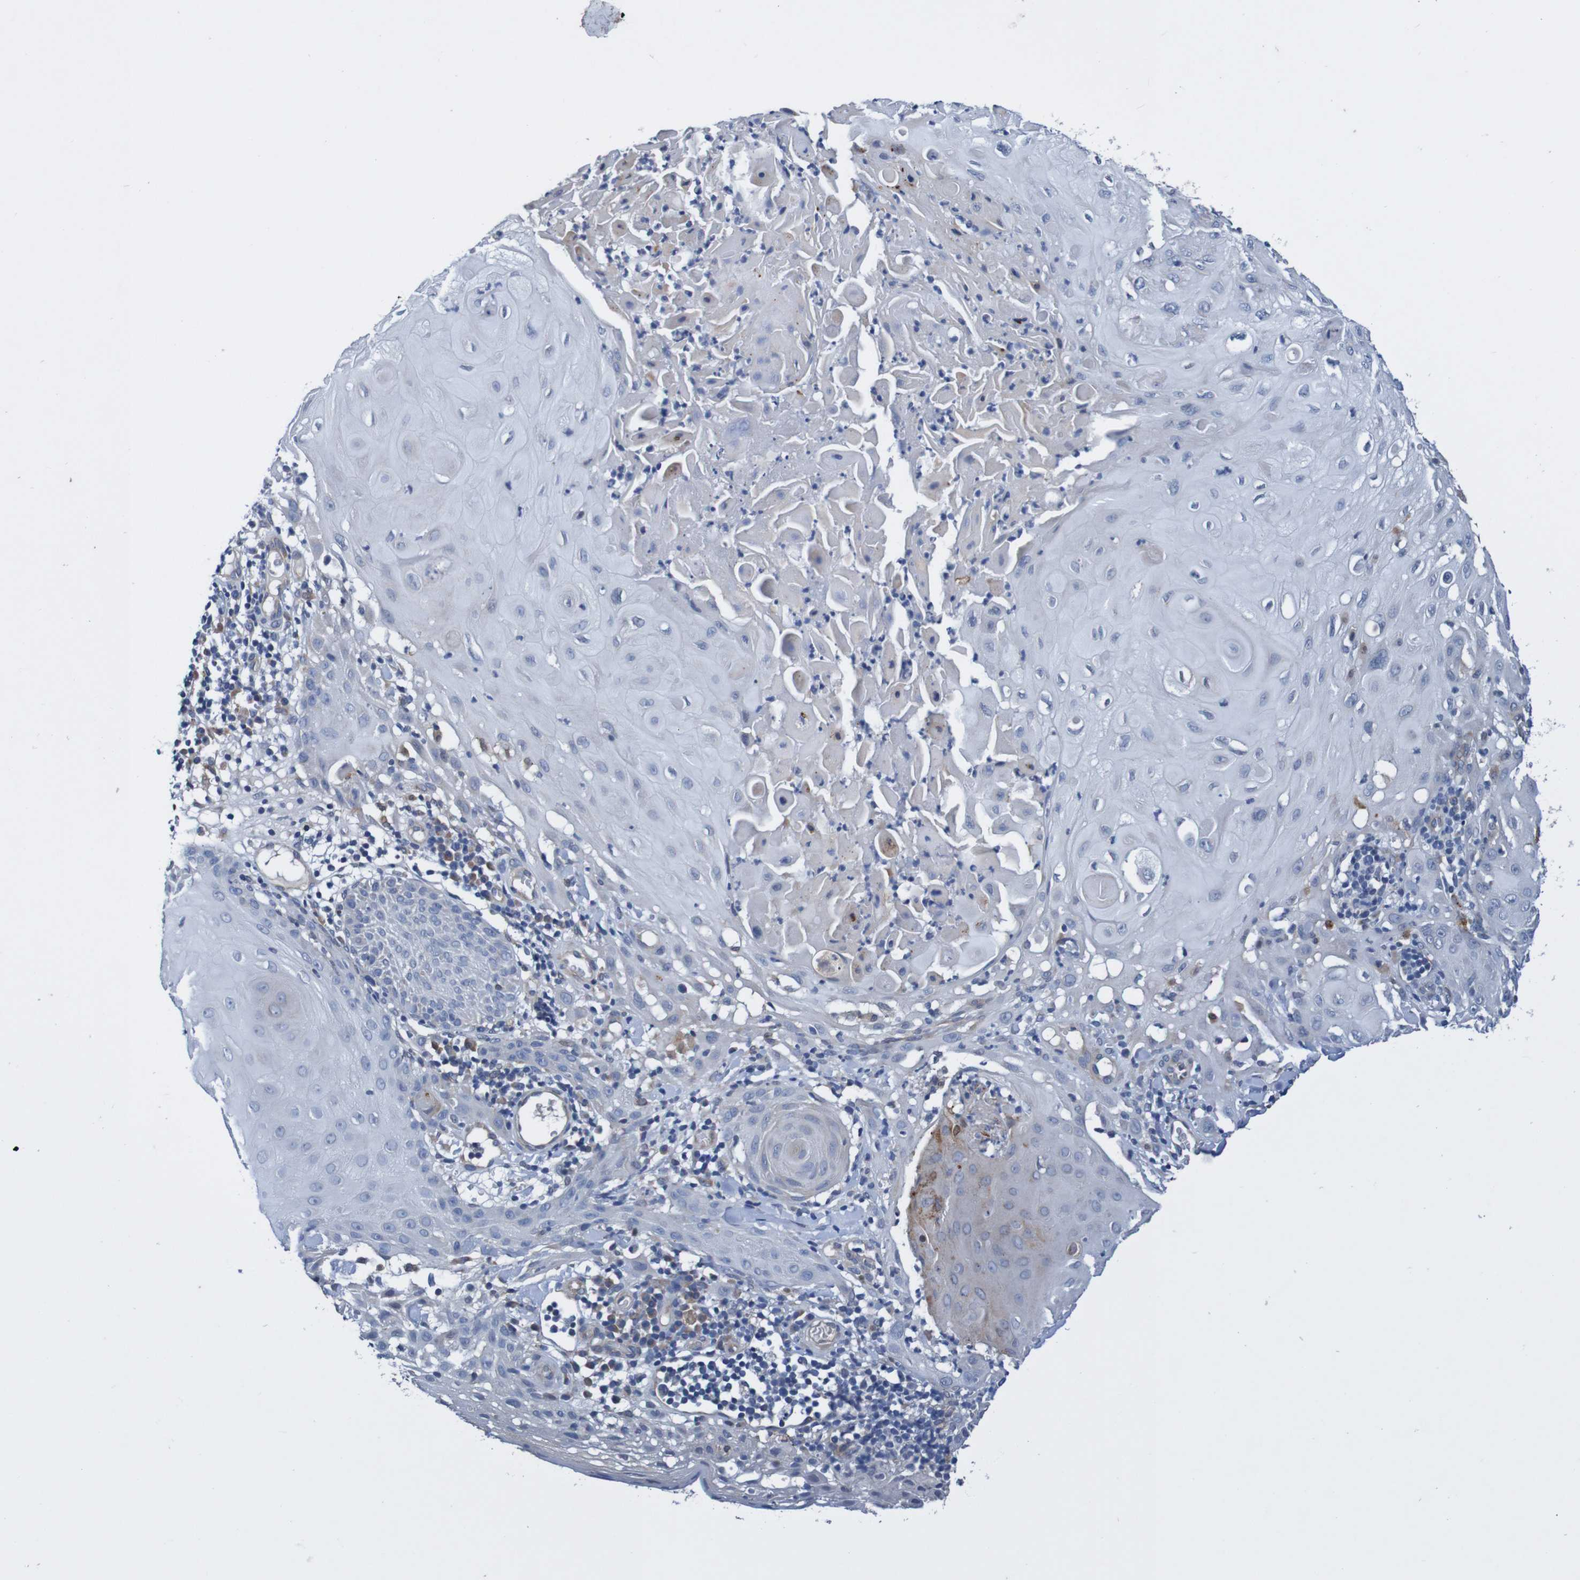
{"staining": {"intensity": "weak", "quantity": "<25%", "location": "cytoplasmic/membranous"}, "tissue": "skin cancer", "cell_type": "Tumor cells", "image_type": "cancer", "snomed": [{"axis": "morphology", "description": "Squamous cell carcinoma, NOS"}, {"axis": "topography", "description": "Skin"}], "caption": "Immunohistochemical staining of skin cancer (squamous cell carcinoma) shows no significant positivity in tumor cells.", "gene": "CPED1", "patient": {"sex": "male", "age": 24}}